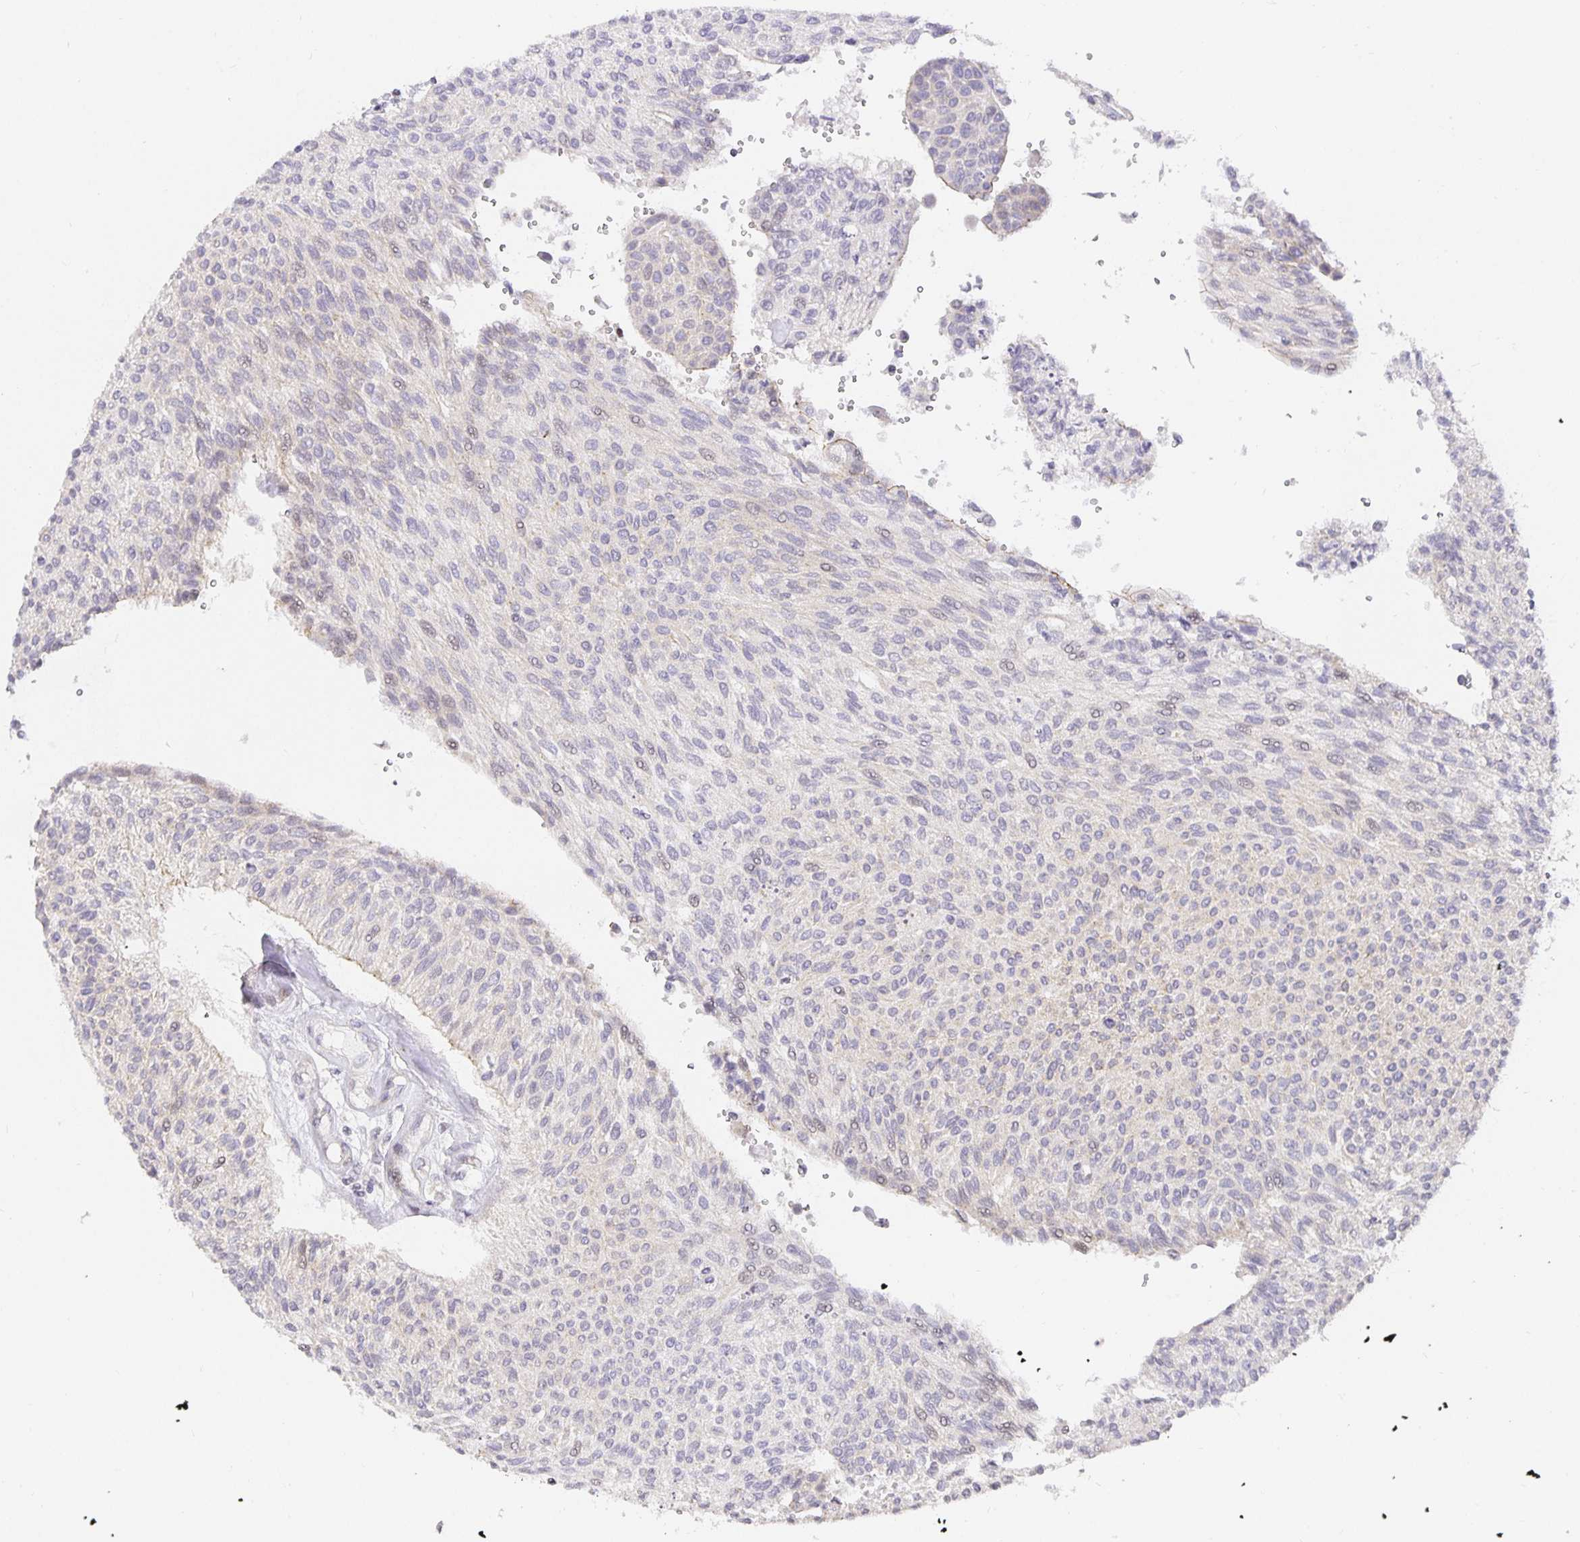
{"staining": {"intensity": "negative", "quantity": "none", "location": "none"}, "tissue": "urothelial cancer", "cell_type": "Tumor cells", "image_type": "cancer", "snomed": [{"axis": "morphology", "description": "Urothelial carcinoma, NOS"}, {"axis": "topography", "description": "Urinary bladder"}], "caption": "Photomicrograph shows no protein positivity in tumor cells of transitional cell carcinoma tissue.", "gene": "TJP3", "patient": {"sex": "male", "age": 55}}